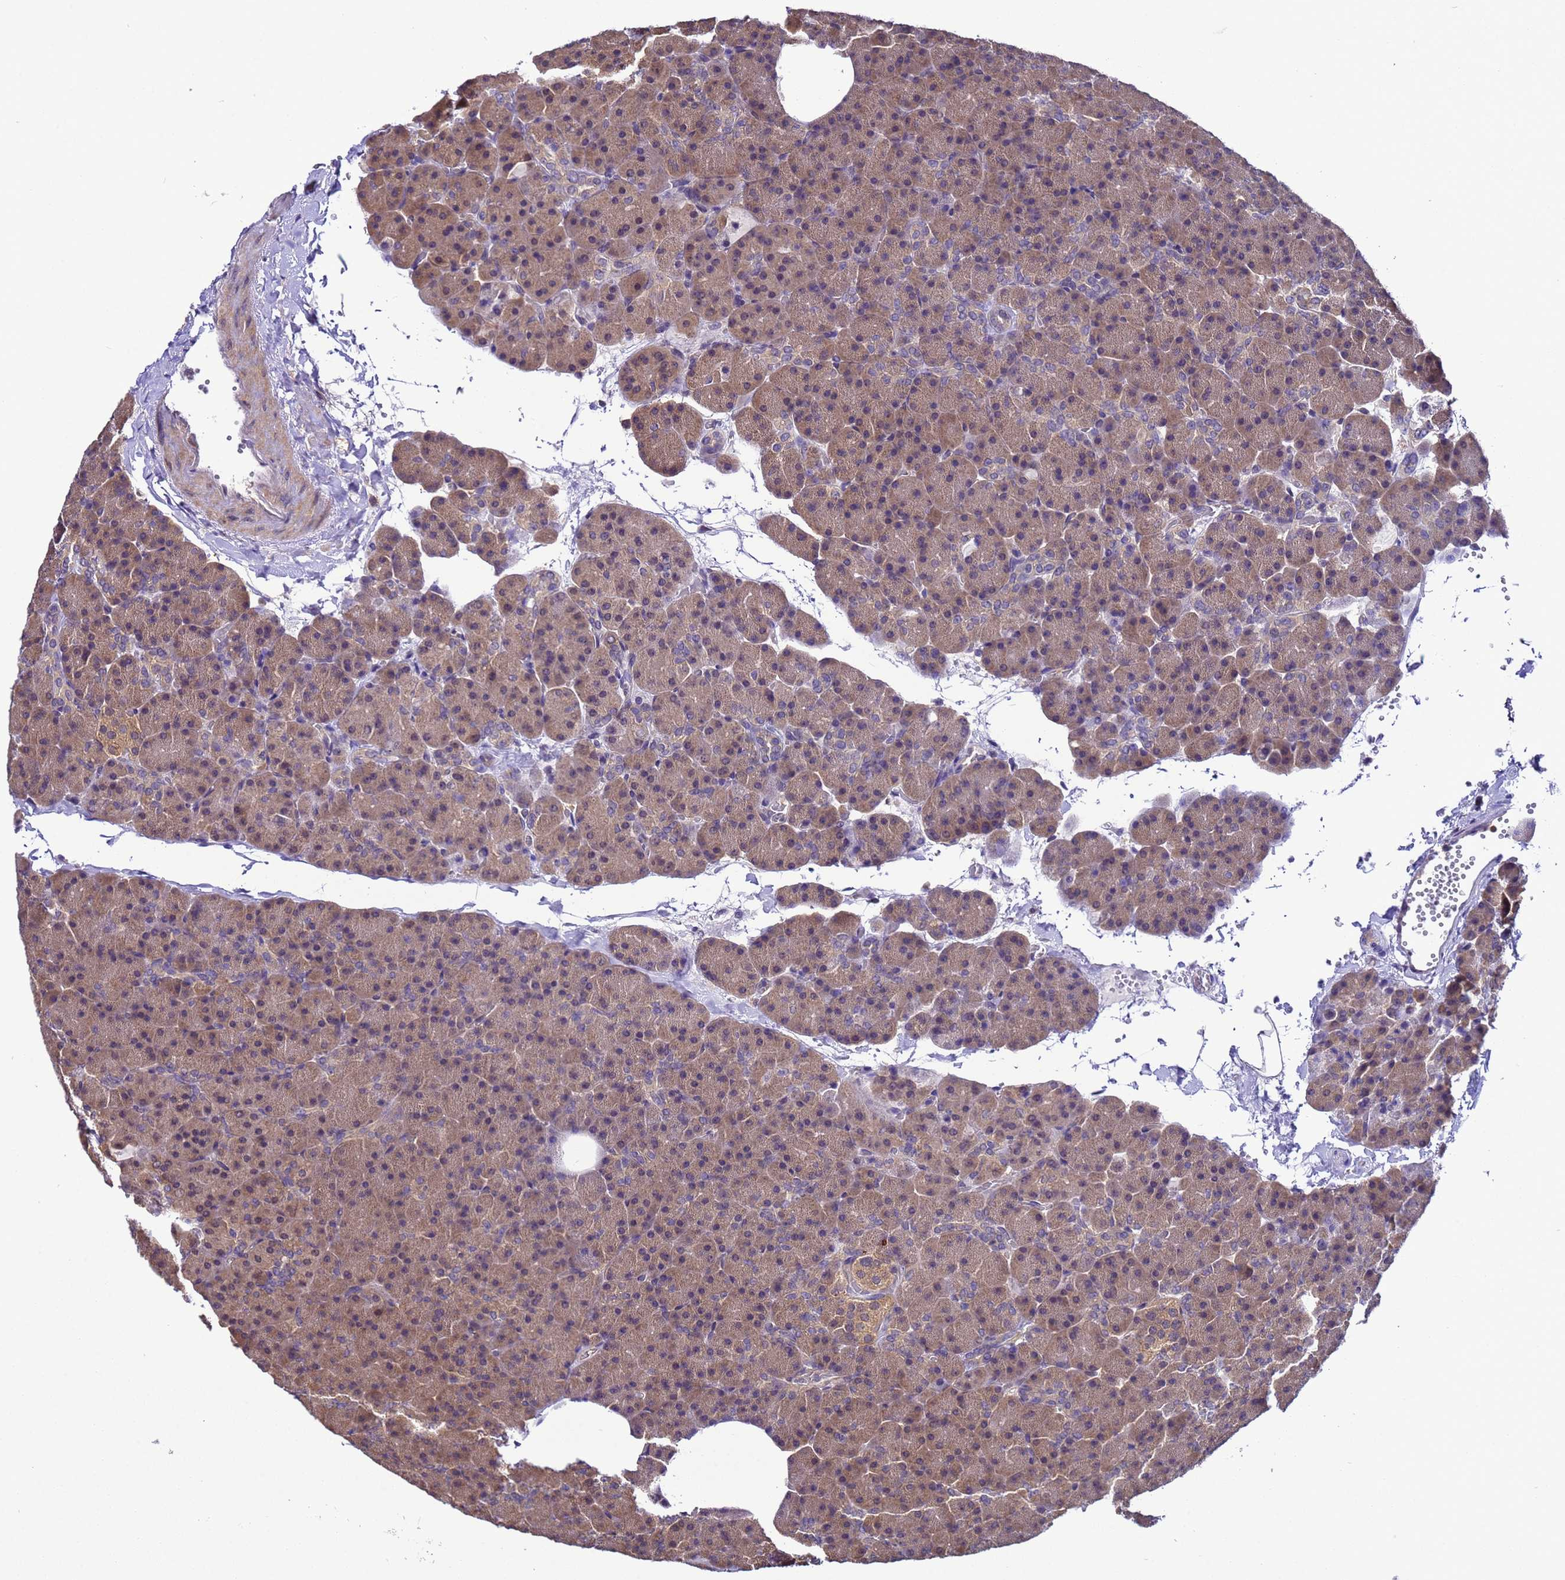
{"staining": {"intensity": "moderate", "quantity": ">75%", "location": "cytoplasmic/membranous"}, "tissue": "pancreas", "cell_type": "Exocrine glandular cells", "image_type": "normal", "snomed": [{"axis": "morphology", "description": "Normal tissue, NOS"}, {"axis": "morphology", "description": "Carcinoid, malignant, NOS"}, {"axis": "topography", "description": "Pancreas"}], "caption": "The photomicrograph exhibits immunohistochemical staining of unremarkable pancreas. There is moderate cytoplasmic/membranous positivity is appreciated in about >75% of exocrine glandular cells.", "gene": "ZFP69B", "patient": {"sex": "female", "age": 35}}